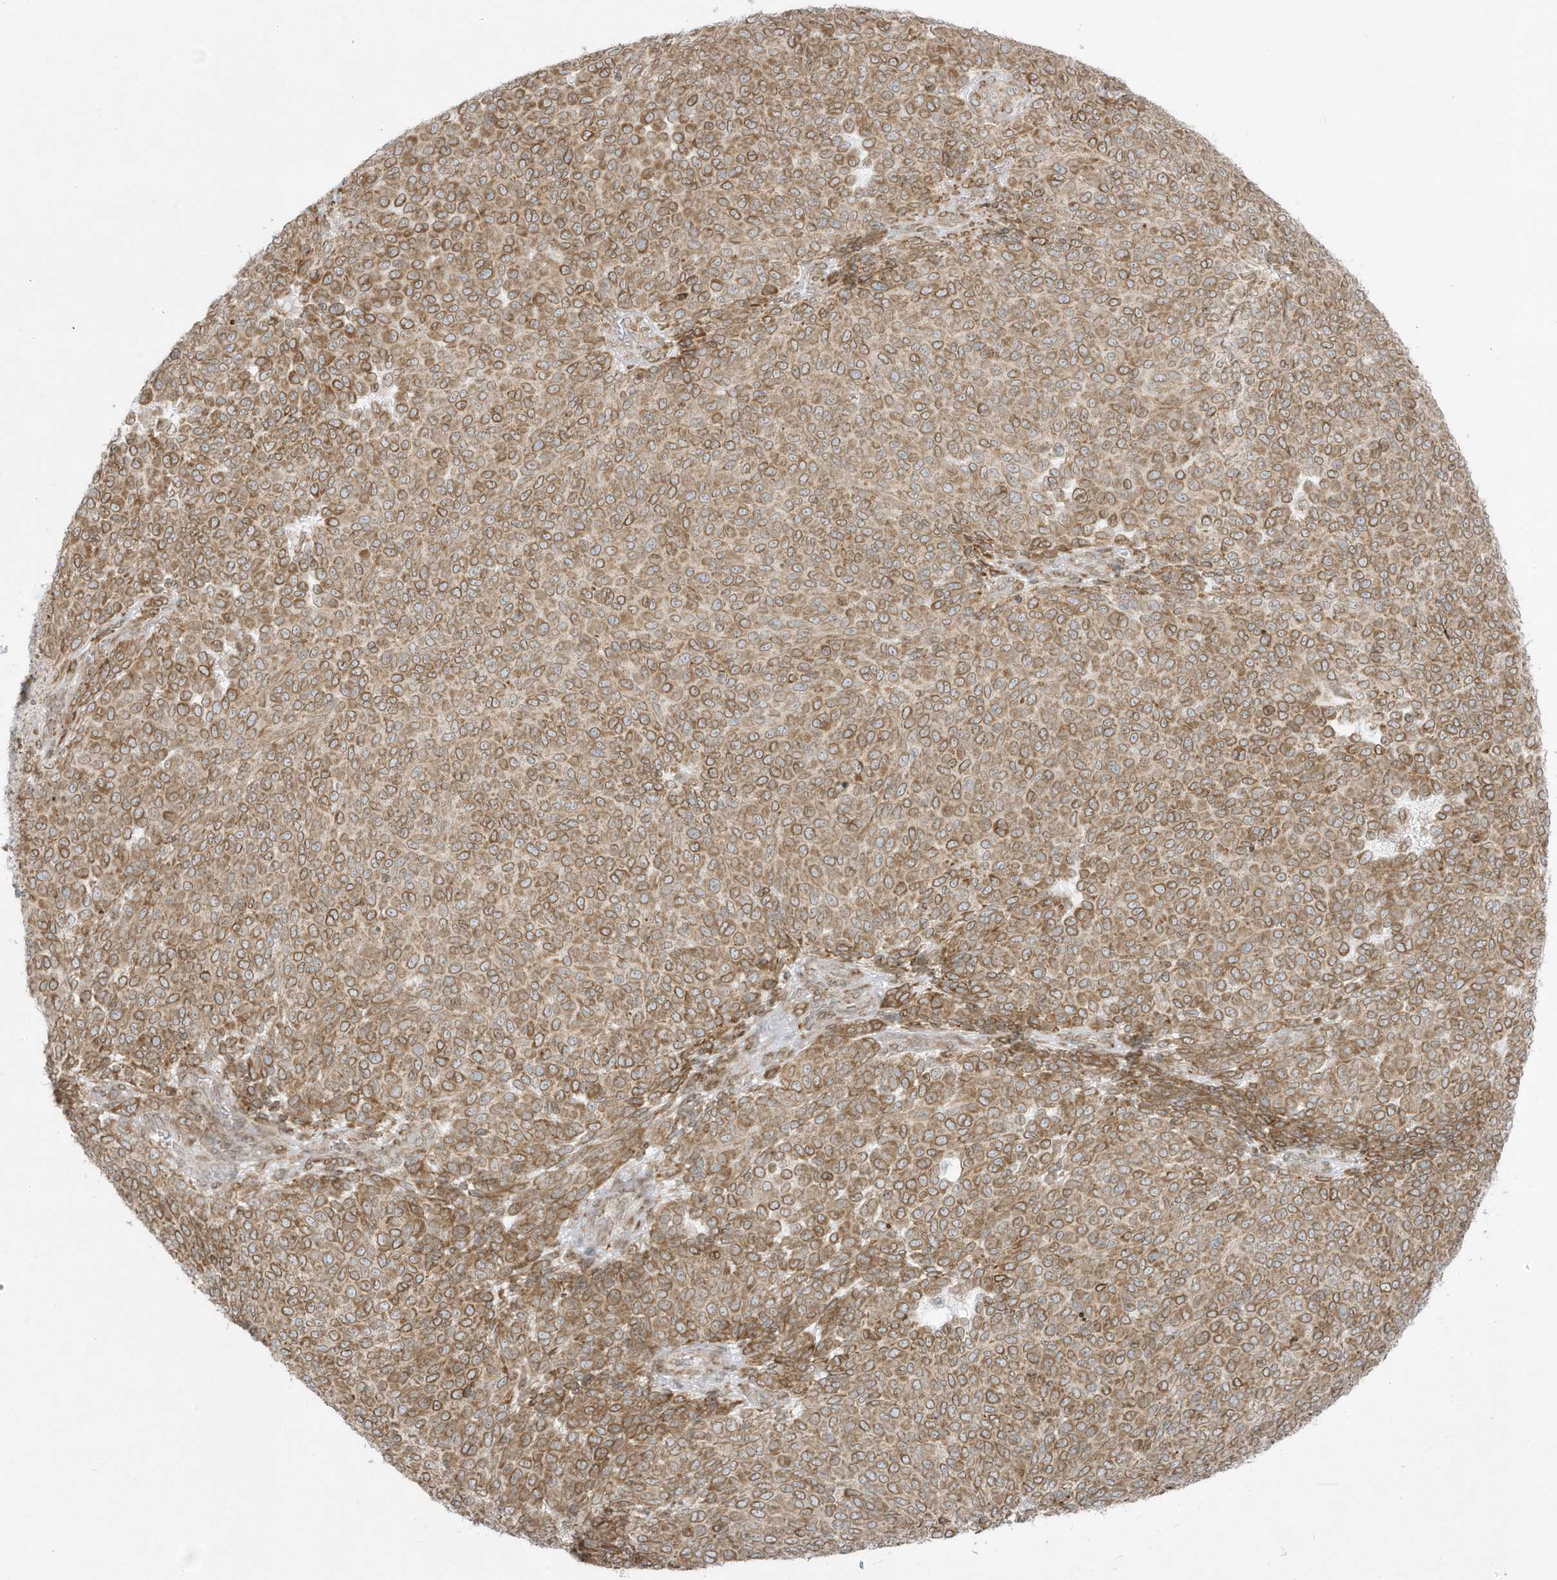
{"staining": {"intensity": "moderate", "quantity": ">75%", "location": "cytoplasmic/membranous"}, "tissue": "melanoma", "cell_type": "Tumor cells", "image_type": "cancer", "snomed": [{"axis": "morphology", "description": "Malignant melanoma, NOS"}, {"axis": "topography", "description": "Skin"}], "caption": "This image shows immunohistochemistry staining of melanoma, with medium moderate cytoplasmic/membranous staining in about >75% of tumor cells.", "gene": "PTK6", "patient": {"sex": "male", "age": 49}}